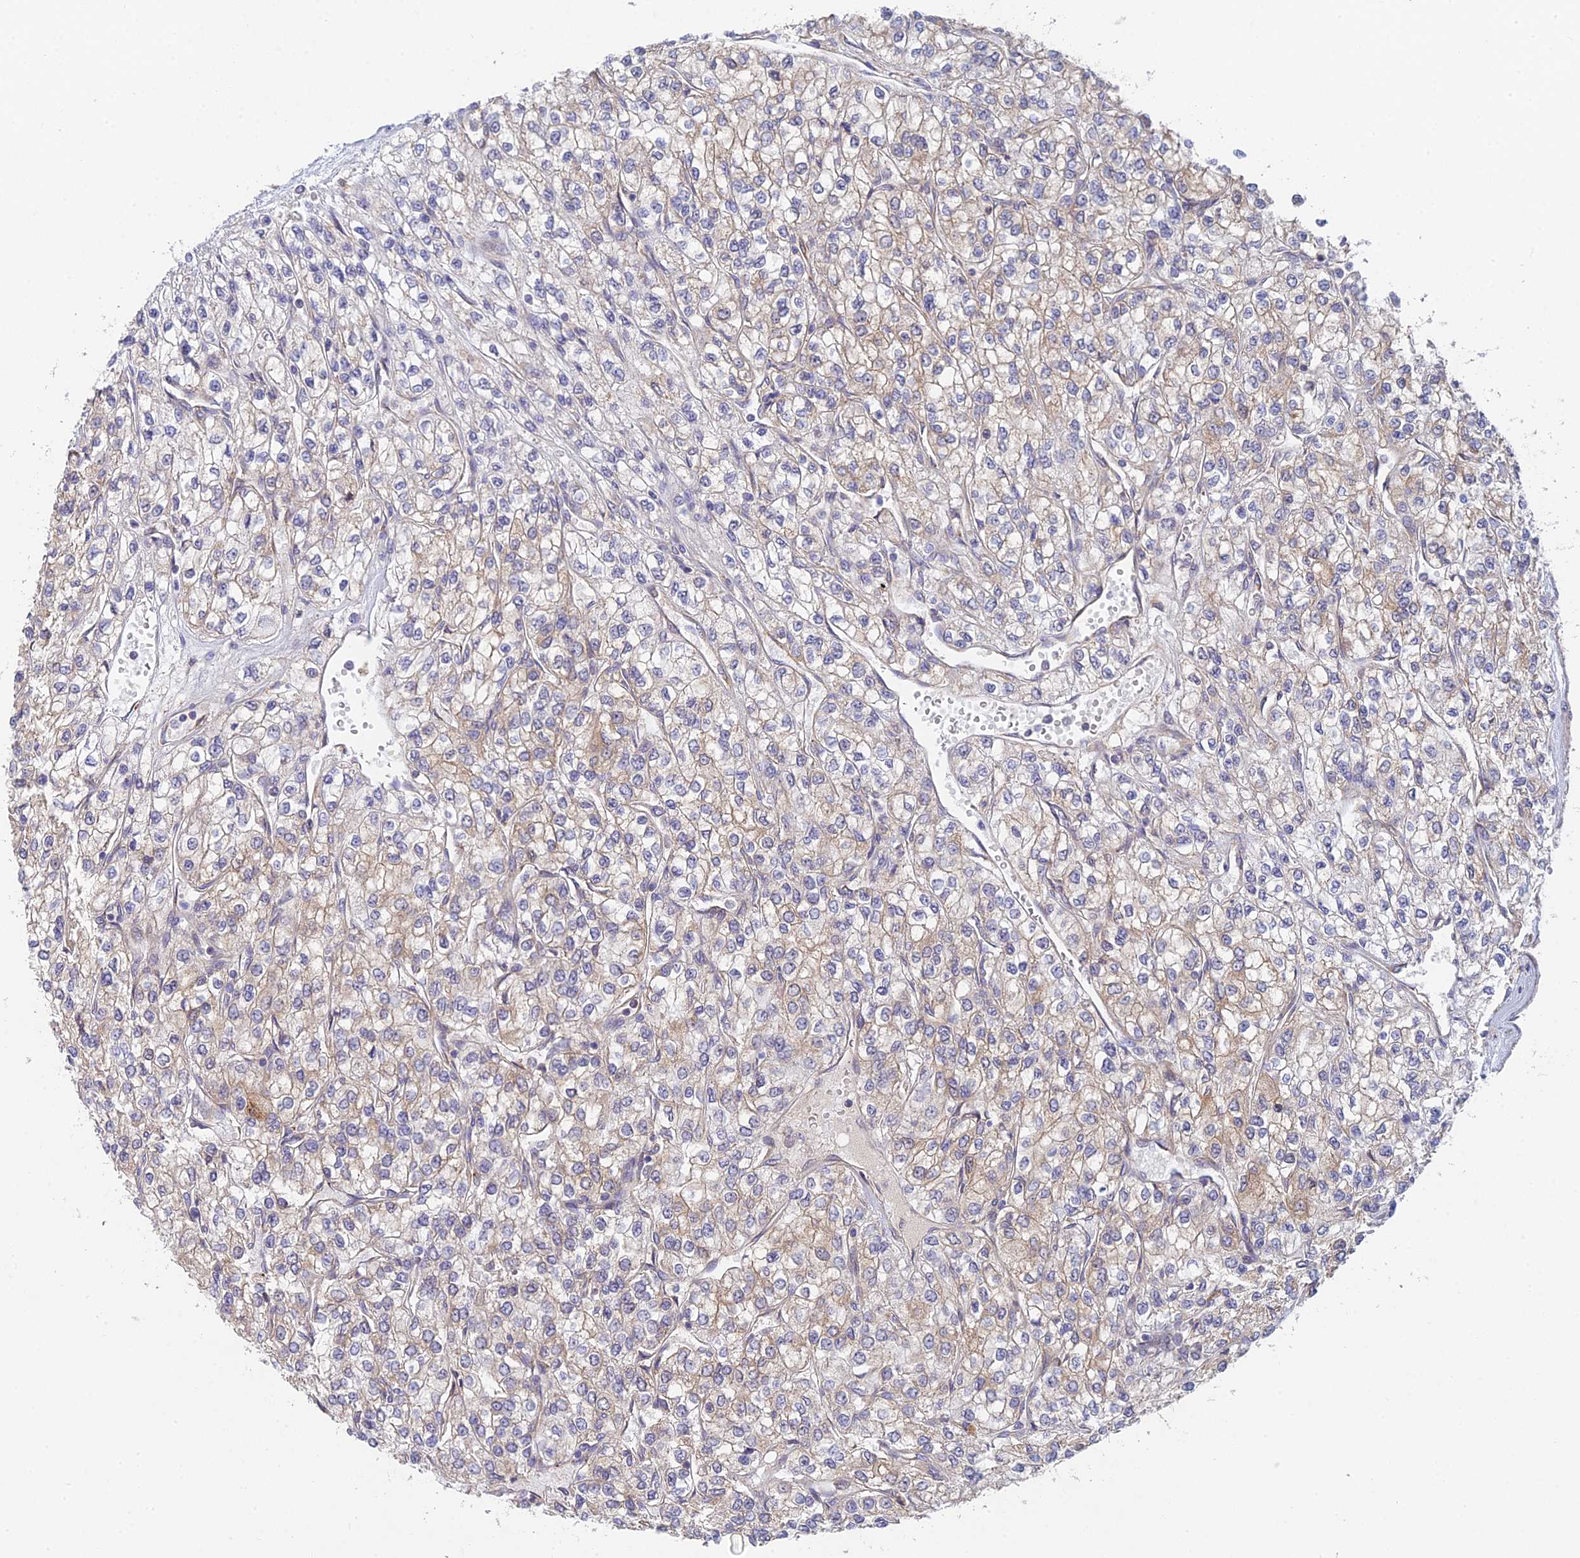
{"staining": {"intensity": "weak", "quantity": "<25%", "location": "cytoplasmic/membranous"}, "tissue": "renal cancer", "cell_type": "Tumor cells", "image_type": "cancer", "snomed": [{"axis": "morphology", "description": "Adenocarcinoma, NOS"}, {"axis": "topography", "description": "Kidney"}], "caption": "DAB (3,3'-diaminobenzidine) immunohistochemical staining of renal cancer (adenocarcinoma) displays no significant expression in tumor cells.", "gene": "INCA1", "patient": {"sex": "male", "age": 80}}